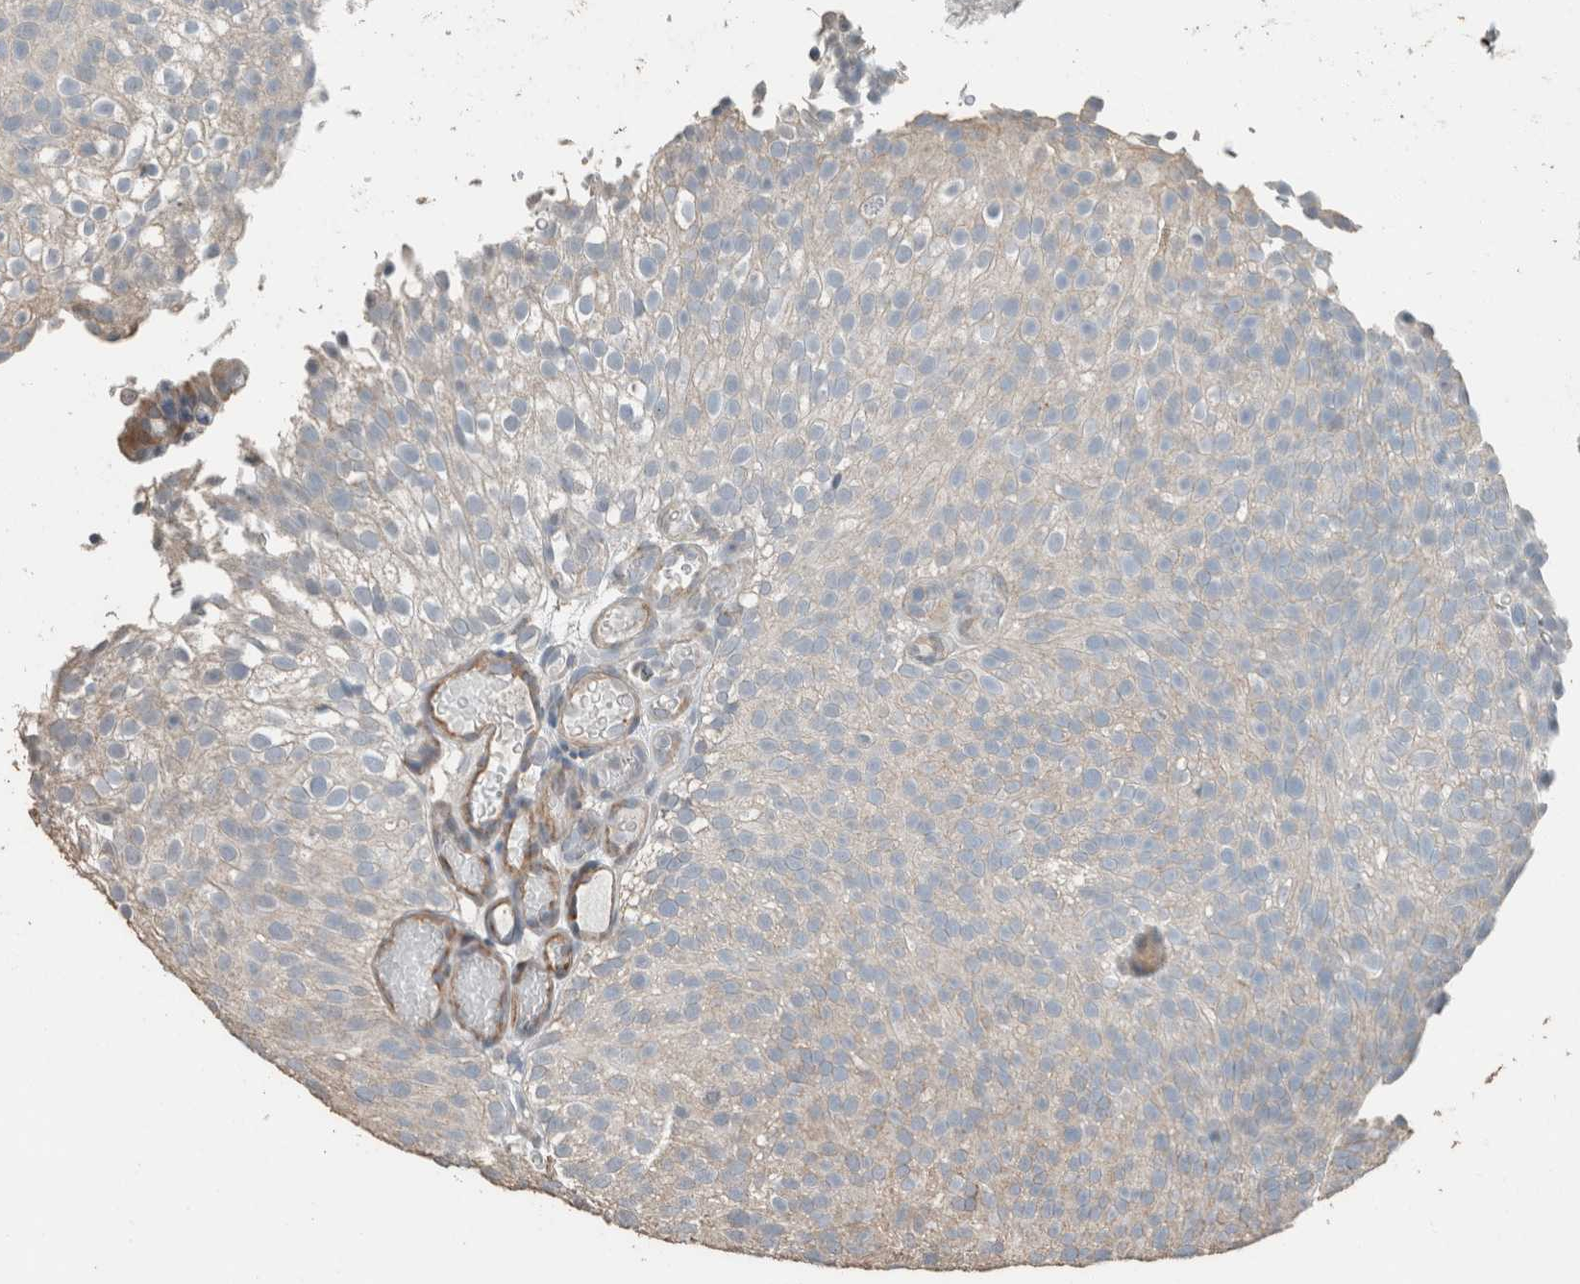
{"staining": {"intensity": "negative", "quantity": "none", "location": "none"}, "tissue": "urothelial cancer", "cell_type": "Tumor cells", "image_type": "cancer", "snomed": [{"axis": "morphology", "description": "Urothelial carcinoma, Low grade"}, {"axis": "topography", "description": "Urinary bladder"}], "caption": "Micrograph shows no significant protein positivity in tumor cells of urothelial carcinoma (low-grade). Brightfield microscopy of IHC stained with DAB (brown) and hematoxylin (blue), captured at high magnification.", "gene": "ACVR2B", "patient": {"sex": "male", "age": 78}}